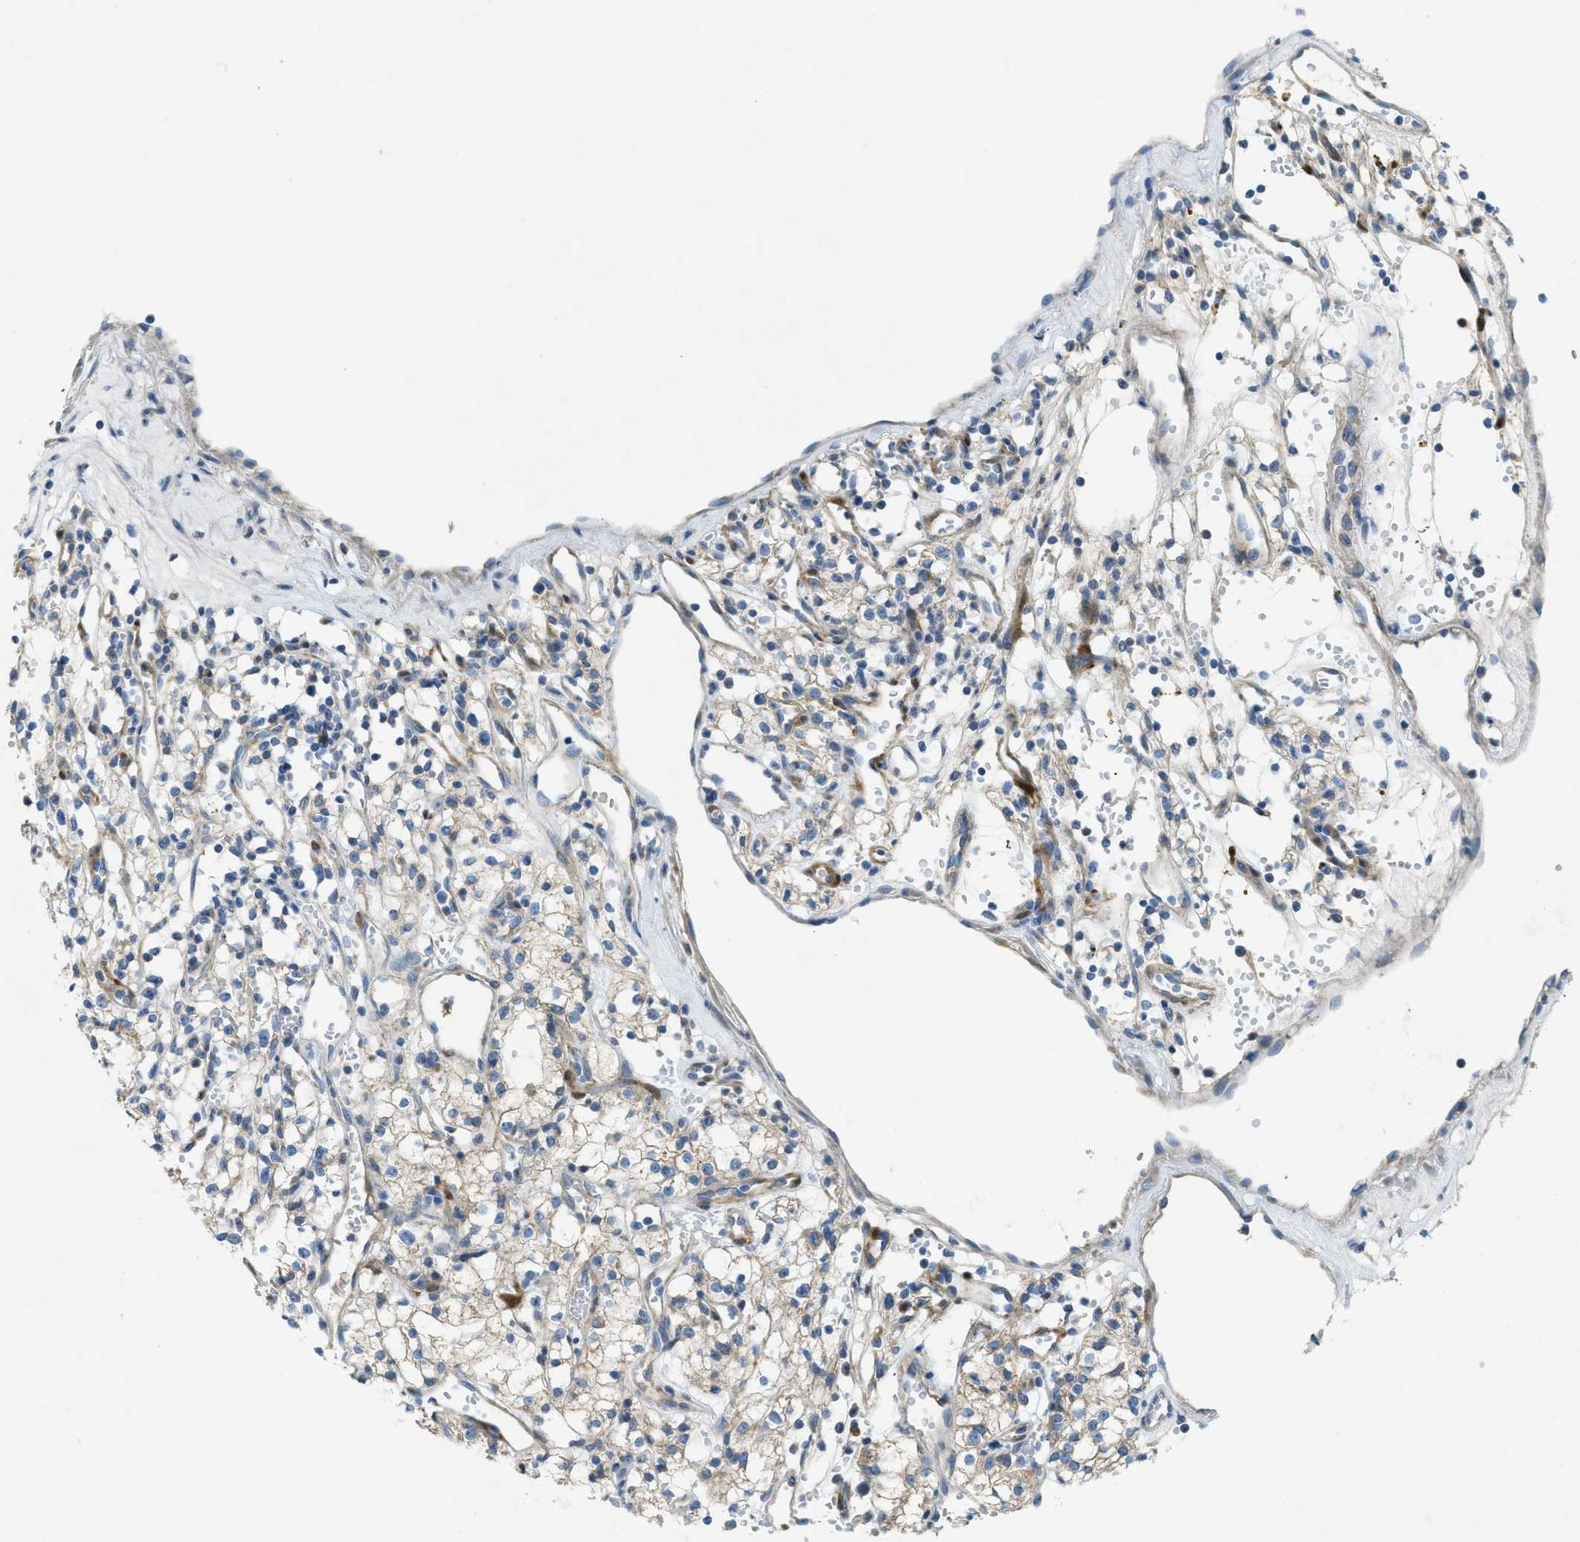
{"staining": {"intensity": "weak", "quantity": "25%-75%", "location": "cytoplasmic/membranous"}, "tissue": "renal cancer", "cell_type": "Tumor cells", "image_type": "cancer", "snomed": [{"axis": "morphology", "description": "Adenocarcinoma, NOS"}, {"axis": "topography", "description": "Kidney"}], "caption": "Immunohistochemical staining of human renal adenocarcinoma exhibits weak cytoplasmic/membranous protein expression in about 25%-75% of tumor cells.", "gene": "CYGB", "patient": {"sex": "male", "age": 59}}